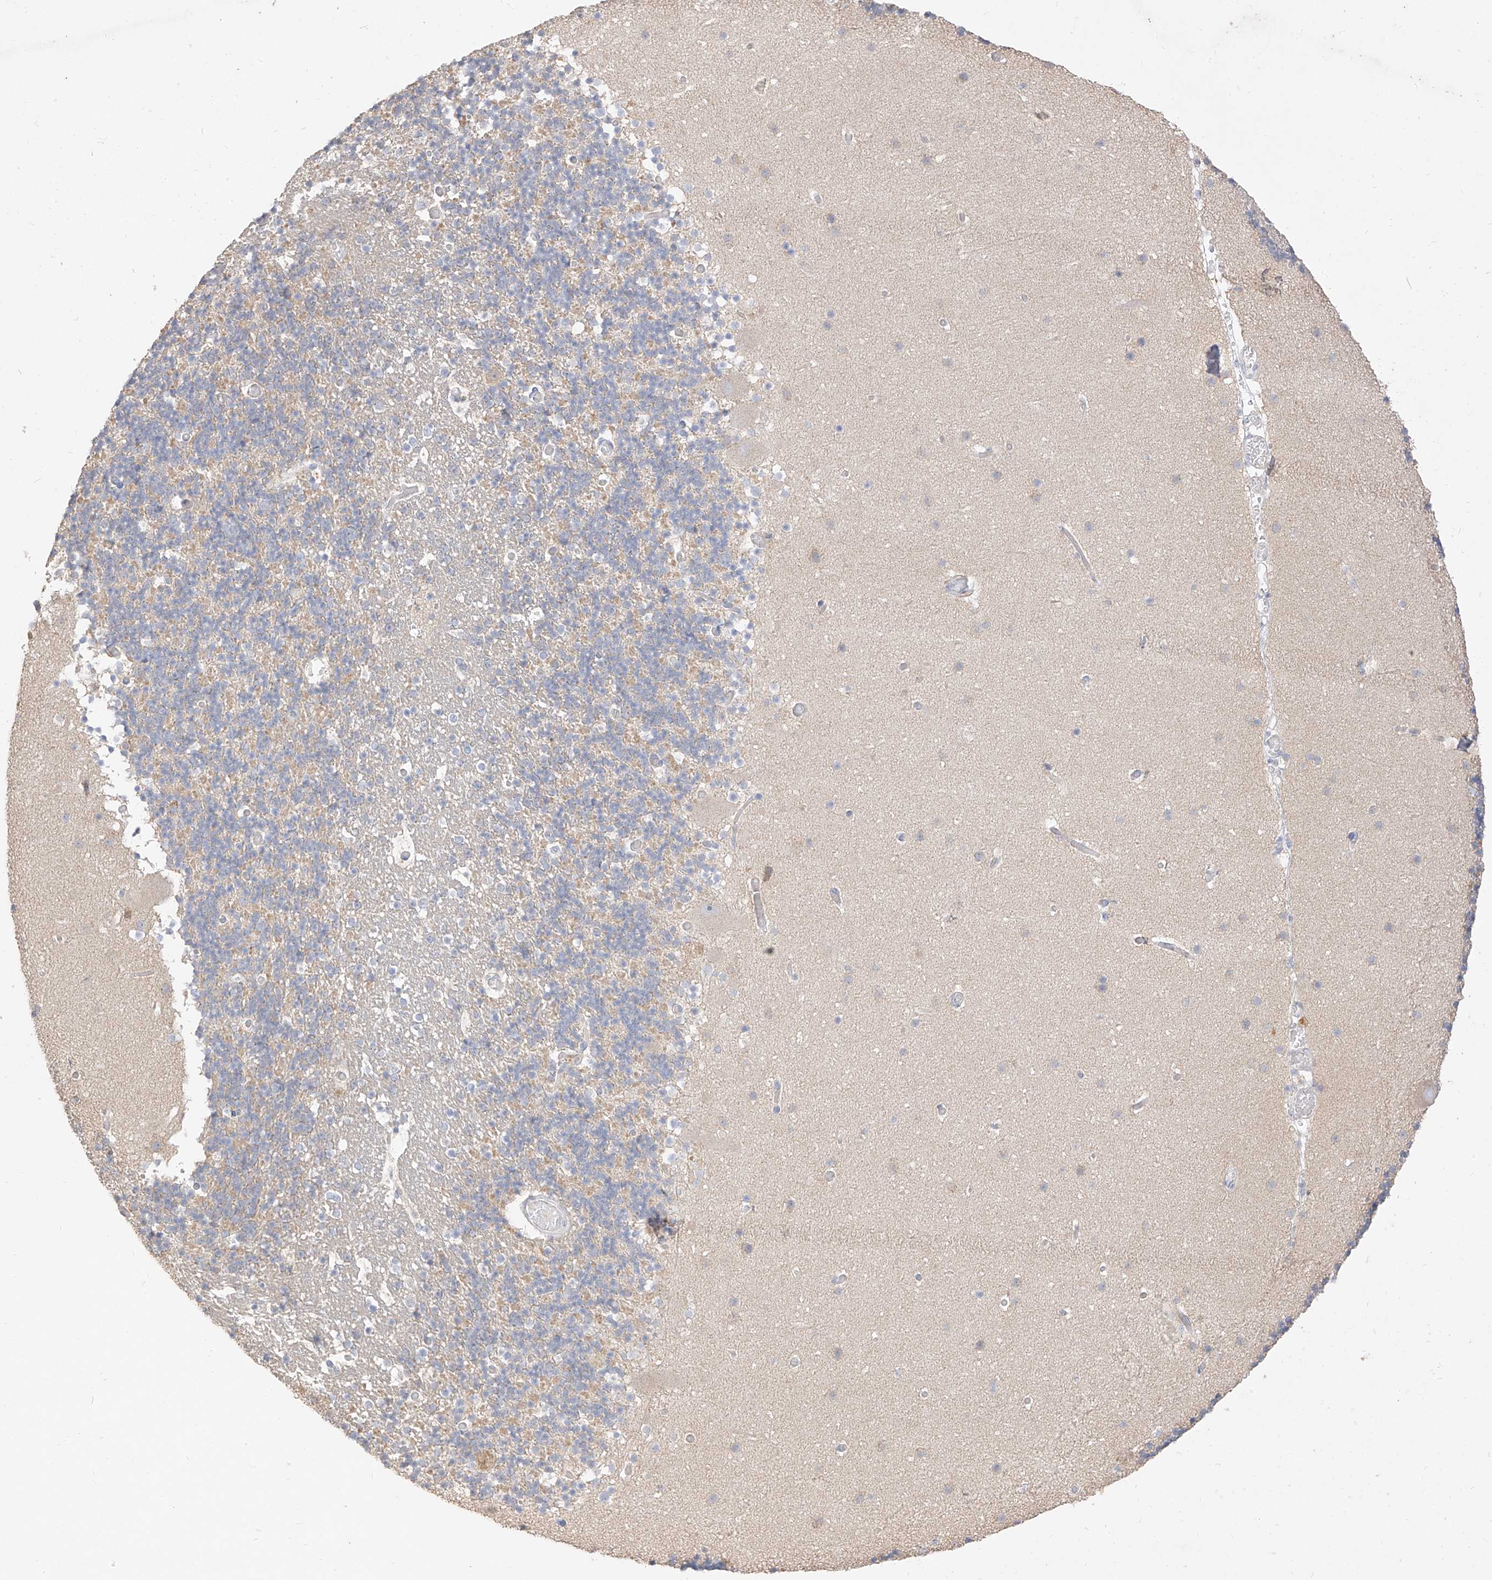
{"staining": {"intensity": "negative", "quantity": "none", "location": "none"}, "tissue": "cerebellum", "cell_type": "Cells in granular layer", "image_type": "normal", "snomed": [{"axis": "morphology", "description": "Normal tissue, NOS"}, {"axis": "topography", "description": "Cerebellum"}], "caption": "DAB (3,3'-diaminobenzidine) immunohistochemical staining of benign human cerebellum demonstrates no significant staining in cells in granular layer. Brightfield microscopy of immunohistochemistry (IHC) stained with DAB (3,3'-diaminobenzidine) (brown) and hematoxylin (blue), captured at high magnification.", "gene": "ZZEF1", "patient": {"sex": "male", "age": 57}}